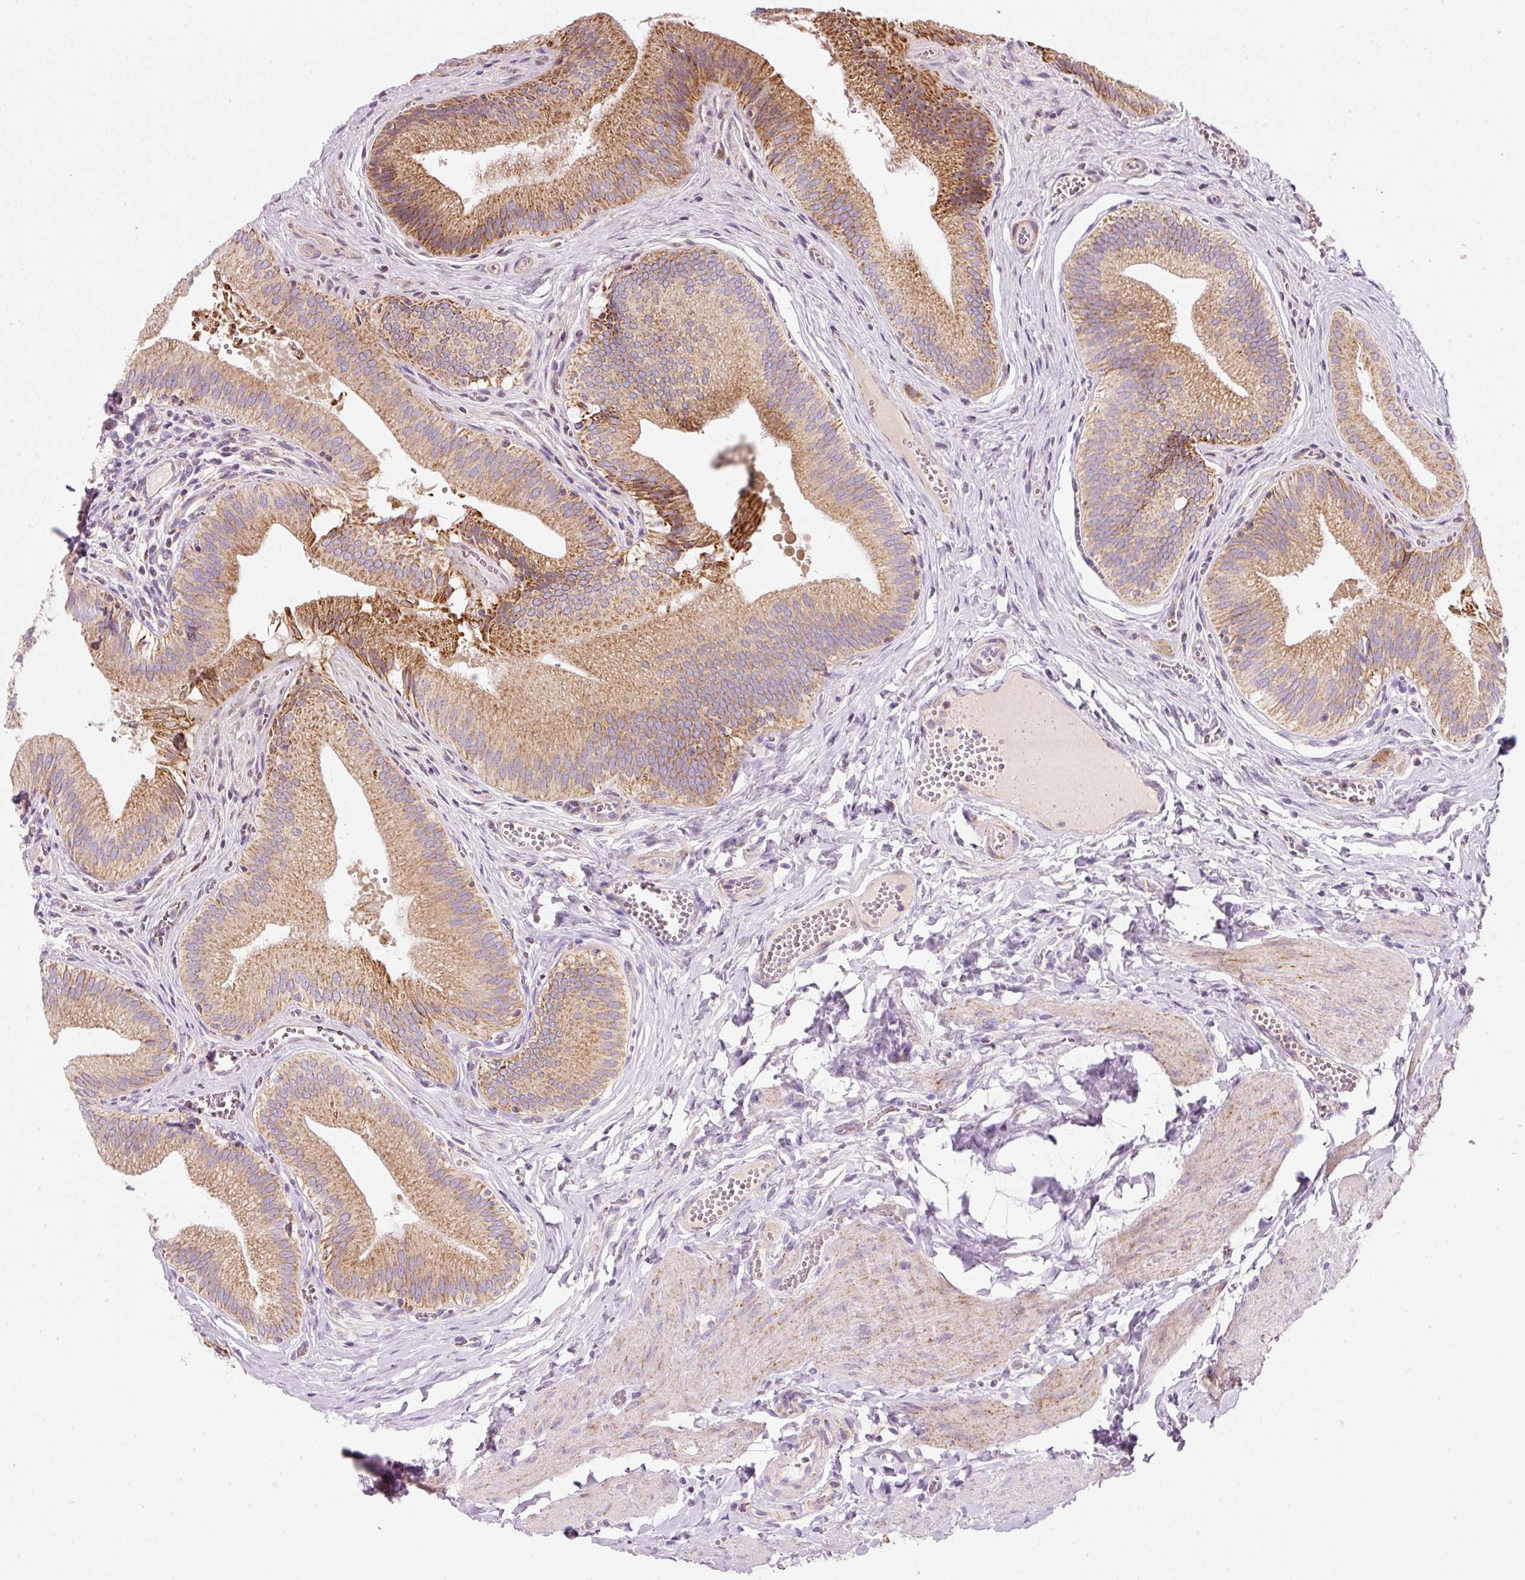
{"staining": {"intensity": "strong", "quantity": ">75%", "location": "cytoplasmic/membranous"}, "tissue": "gallbladder", "cell_type": "Glandular cells", "image_type": "normal", "snomed": [{"axis": "morphology", "description": "Normal tissue, NOS"}, {"axis": "topography", "description": "Gallbladder"}], "caption": "Protein expression by immunohistochemistry (IHC) demonstrates strong cytoplasmic/membranous positivity in approximately >75% of glandular cells in unremarkable gallbladder. The protein is shown in brown color, while the nuclei are stained blue.", "gene": "NDUFA1", "patient": {"sex": "male", "age": 17}}